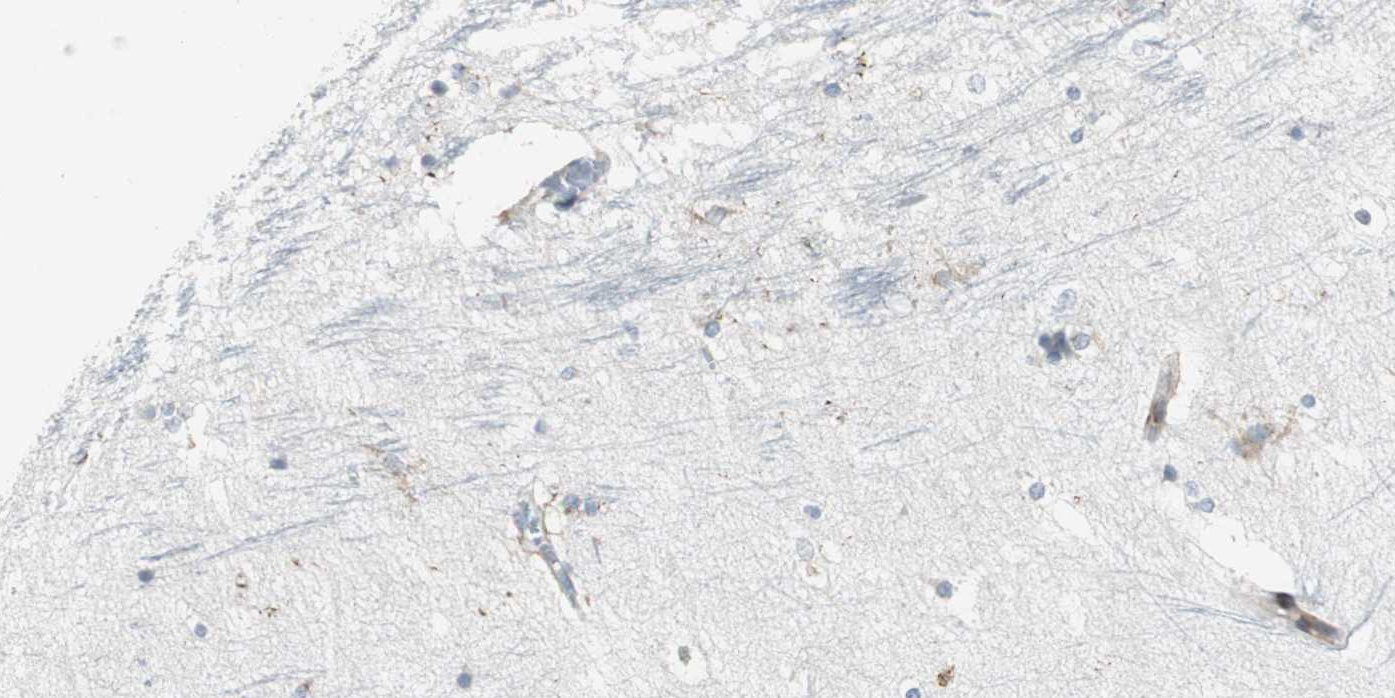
{"staining": {"intensity": "negative", "quantity": "none", "location": "none"}, "tissue": "hippocampus", "cell_type": "Glial cells", "image_type": "normal", "snomed": [{"axis": "morphology", "description": "Normal tissue, NOS"}, {"axis": "topography", "description": "Hippocampus"}], "caption": "The histopathology image demonstrates no staining of glial cells in unremarkable hippocampus.", "gene": "BBC3", "patient": {"sex": "female", "age": 19}}